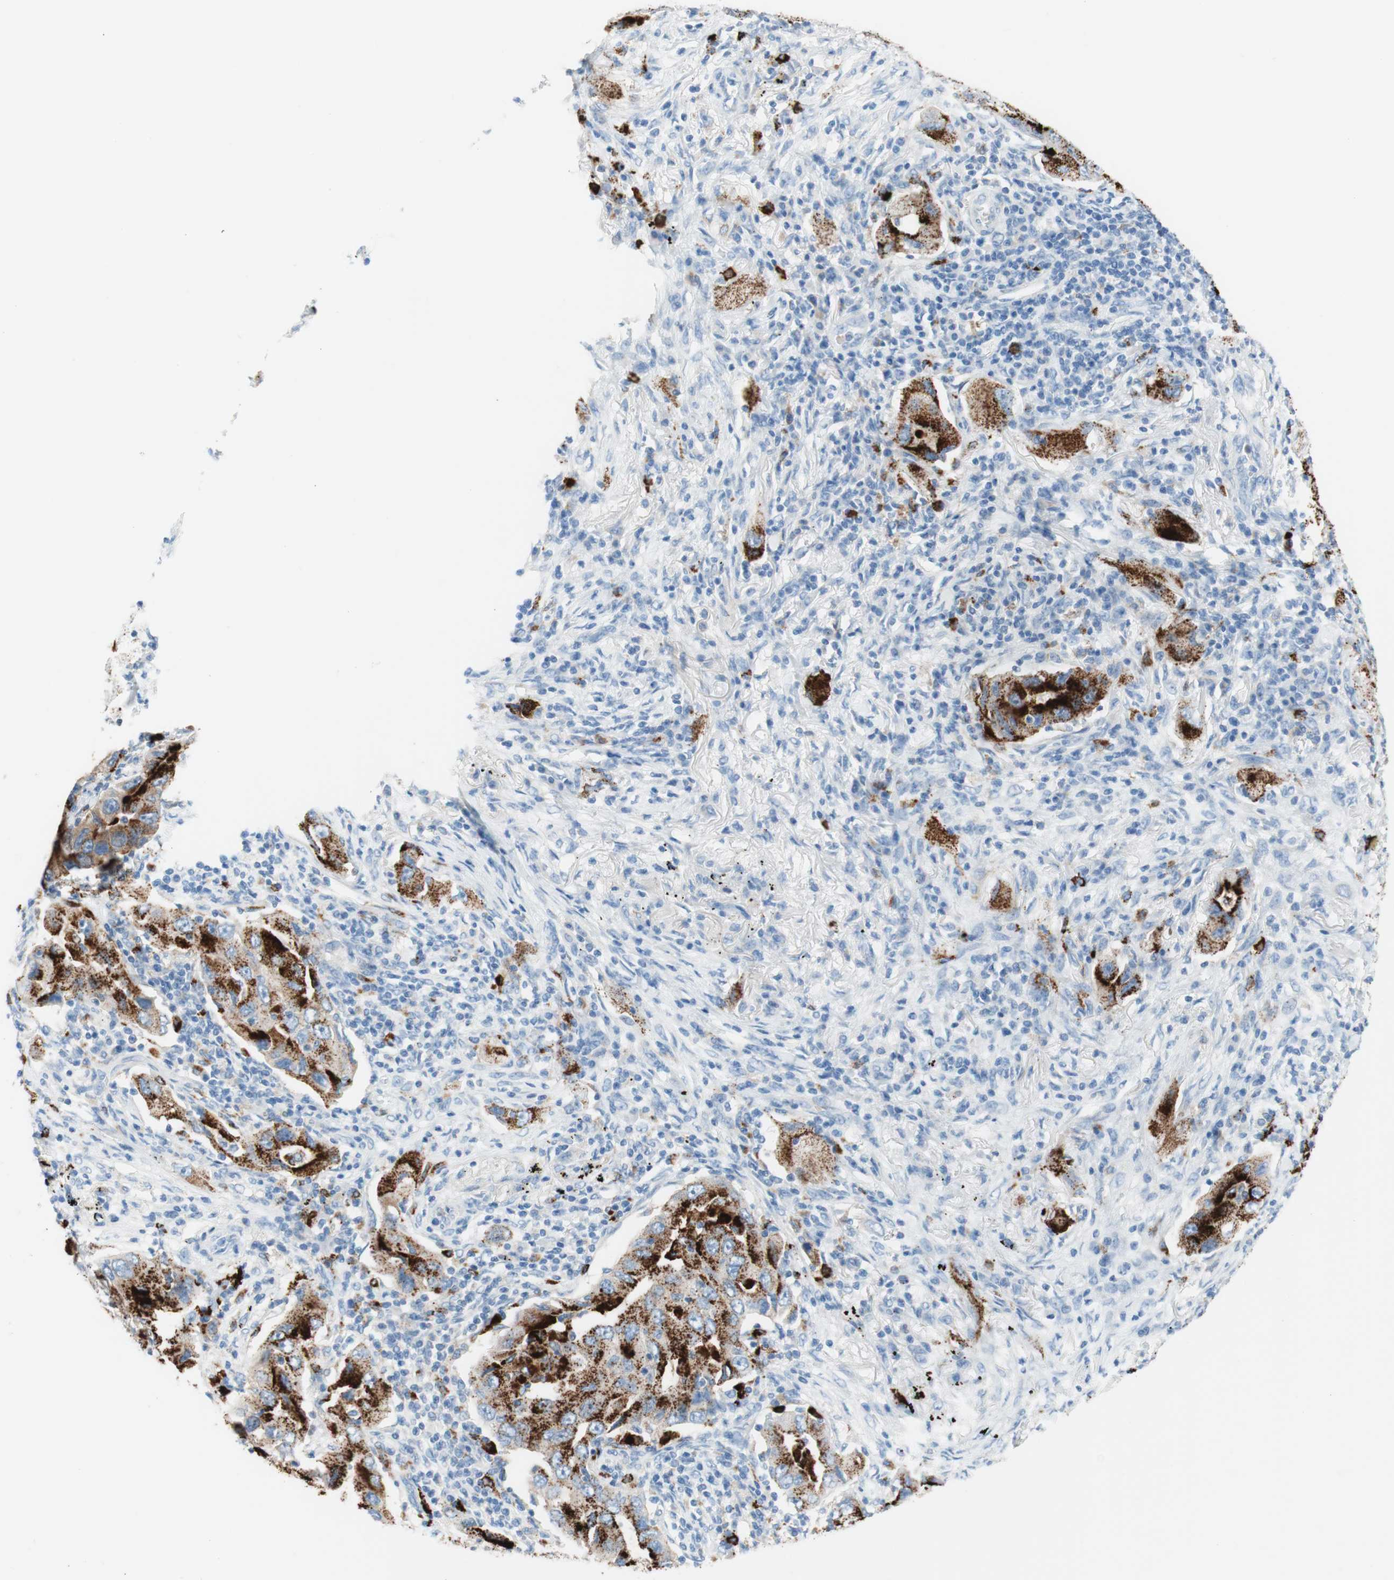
{"staining": {"intensity": "strong", "quantity": "25%-75%", "location": "cytoplasmic/membranous"}, "tissue": "lung cancer", "cell_type": "Tumor cells", "image_type": "cancer", "snomed": [{"axis": "morphology", "description": "Adenocarcinoma, NOS"}, {"axis": "topography", "description": "Lung"}], "caption": "This is an image of immunohistochemistry (IHC) staining of lung cancer (adenocarcinoma), which shows strong positivity in the cytoplasmic/membranous of tumor cells.", "gene": "CEACAM1", "patient": {"sex": "female", "age": 65}}